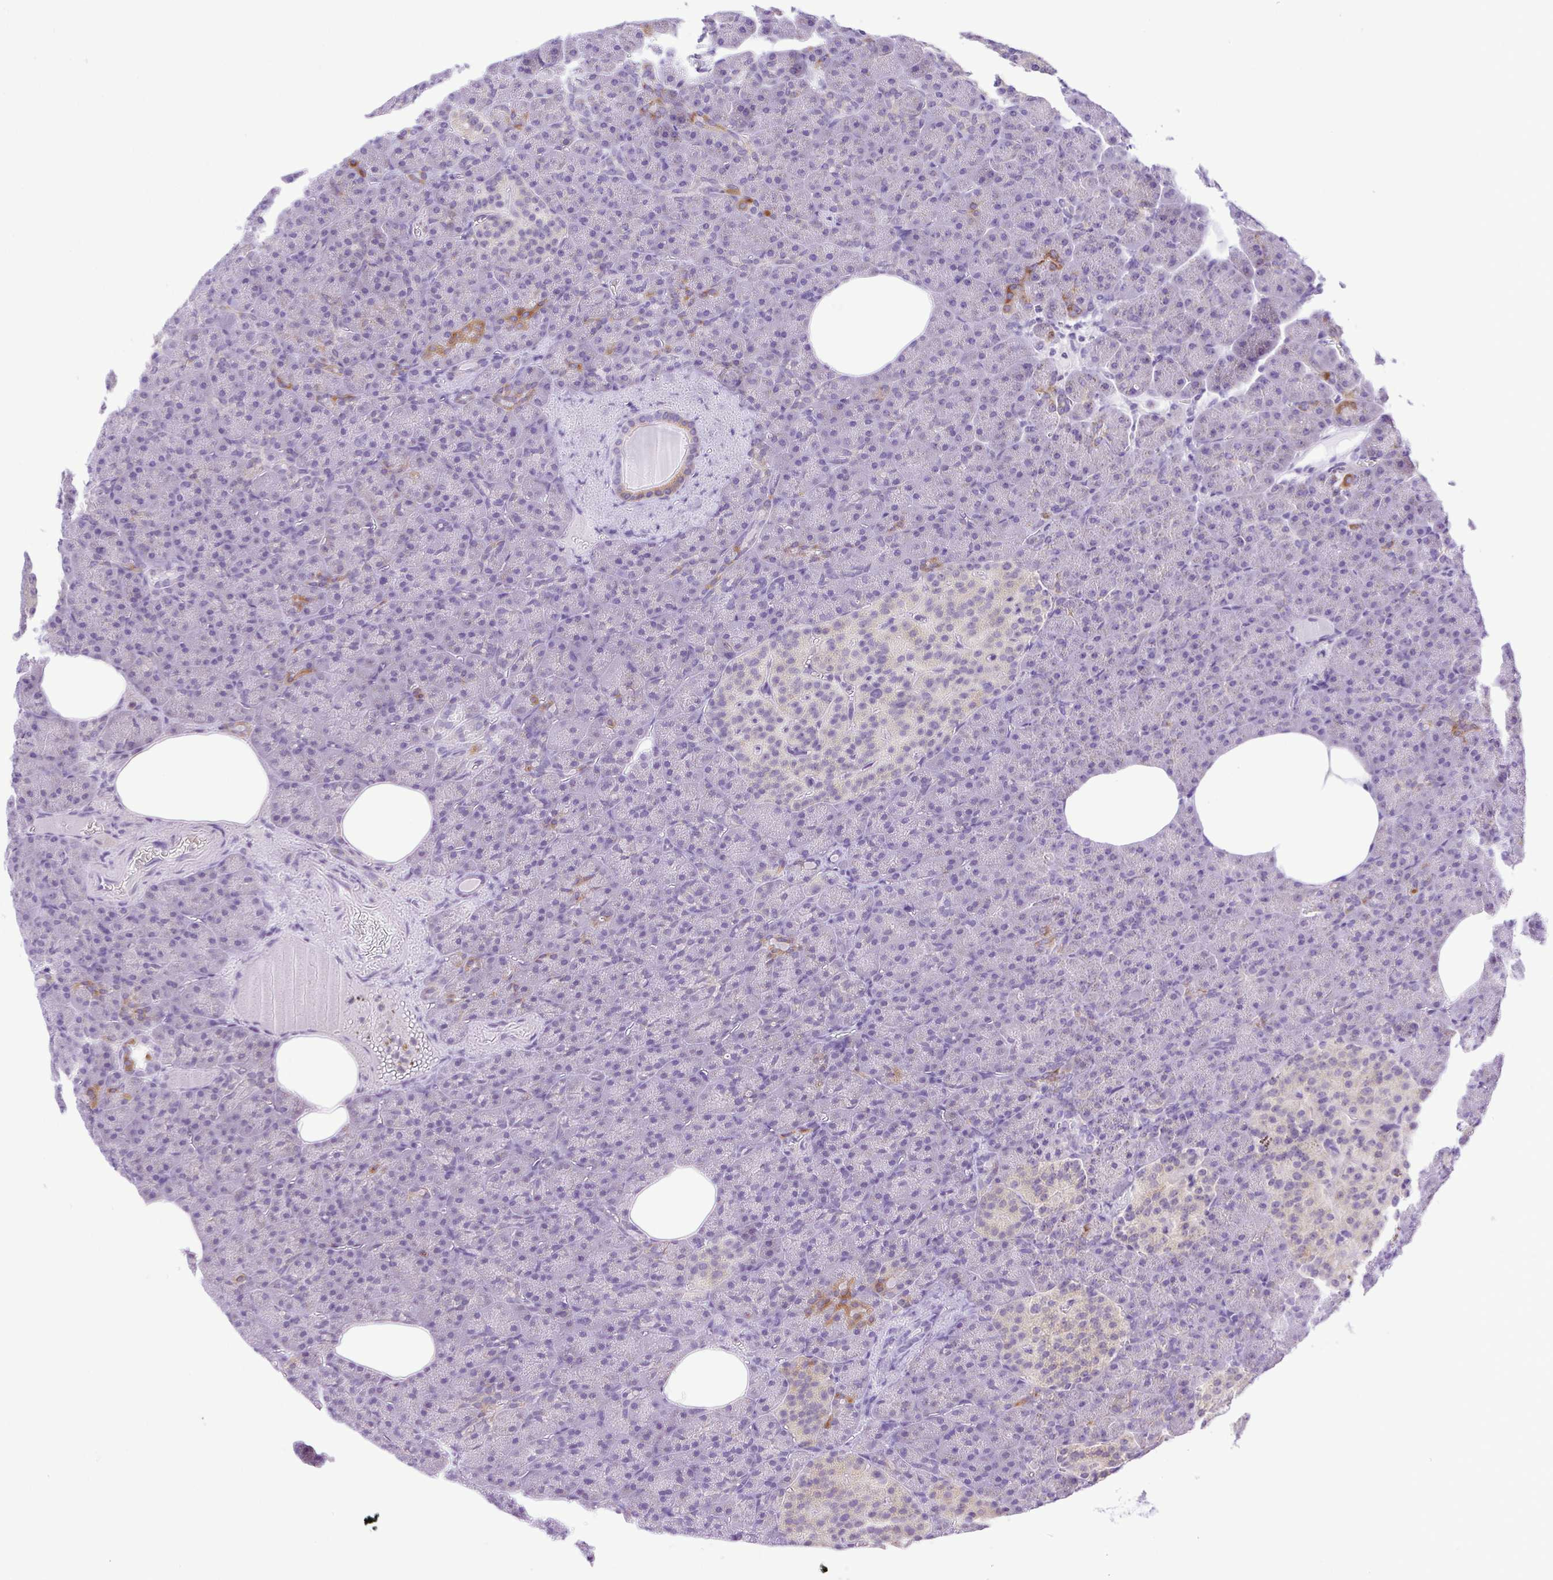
{"staining": {"intensity": "moderate", "quantity": "<25%", "location": "cytoplasmic/membranous"}, "tissue": "pancreas", "cell_type": "Exocrine glandular cells", "image_type": "normal", "snomed": [{"axis": "morphology", "description": "Normal tissue, NOS"}, {"axis": "topography", "description": "Pancreas"}], "caption": "Immunohistochemistry (IHC) of unremarkable pancreas reveals low levels of moderate cytoplasmic/membranous positivity in approximately <25% of exocrine glandular cells.", "gene": "SYT1", "patient": {"sex": "female", "age": 74}}